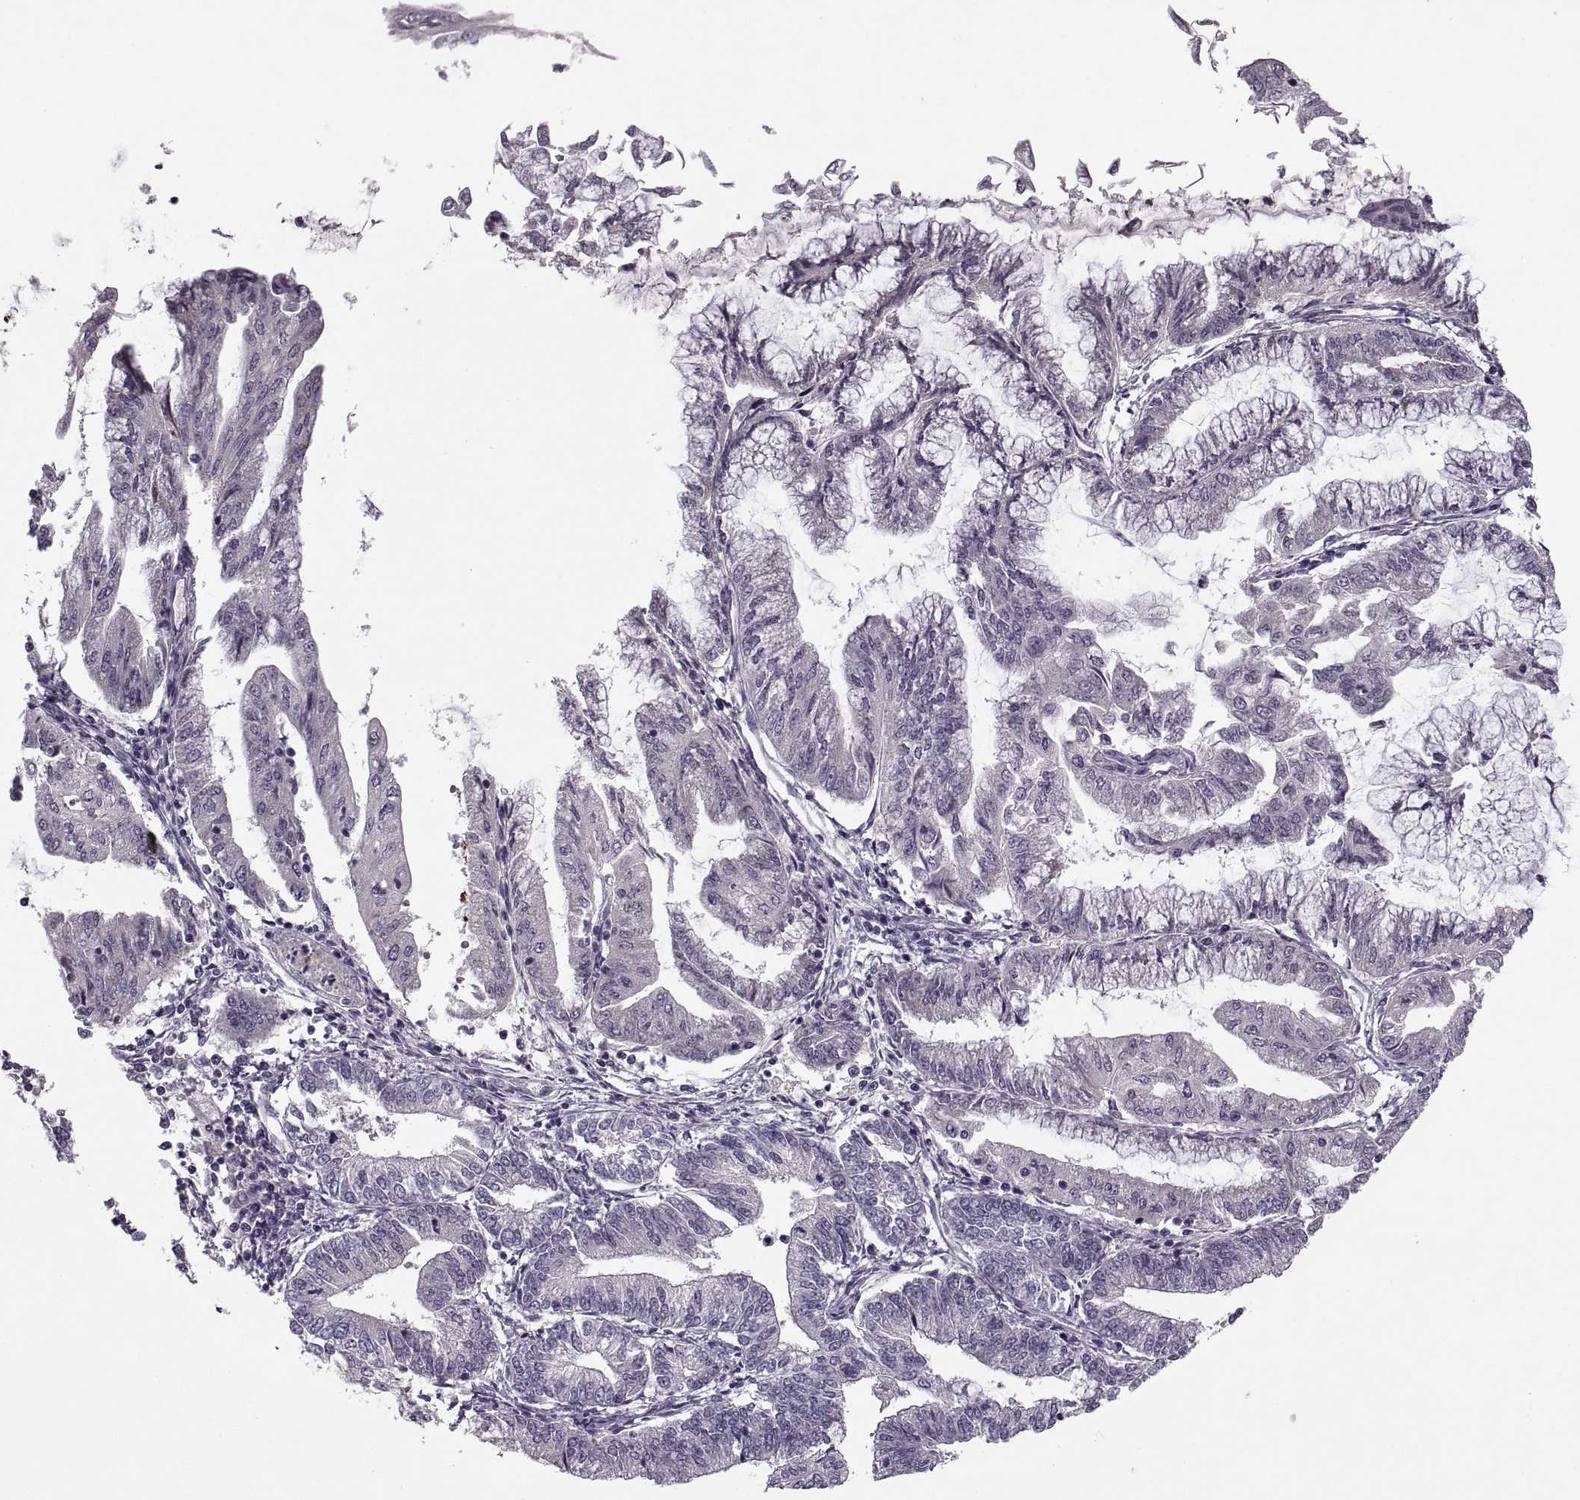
{"staining": {"intensity": "negative", "quantity": "none", "location": "none"}, "tissue": "endometrial cancer", "cell_type": "Tumor cells", "image_type": "cancer", "snomed": [{"axis": "morphology", "description": "Adenocarcinoma, NOS"}, {"axis": "topography", "description": "Endometrium"}], "caption": "This is an IHC histopathology image of human adenocarcinoma (endometrial). There is no positivity in tumor cells.", "gene": "CACNA1F", "patient": {"sex": "female", "age": 55}}